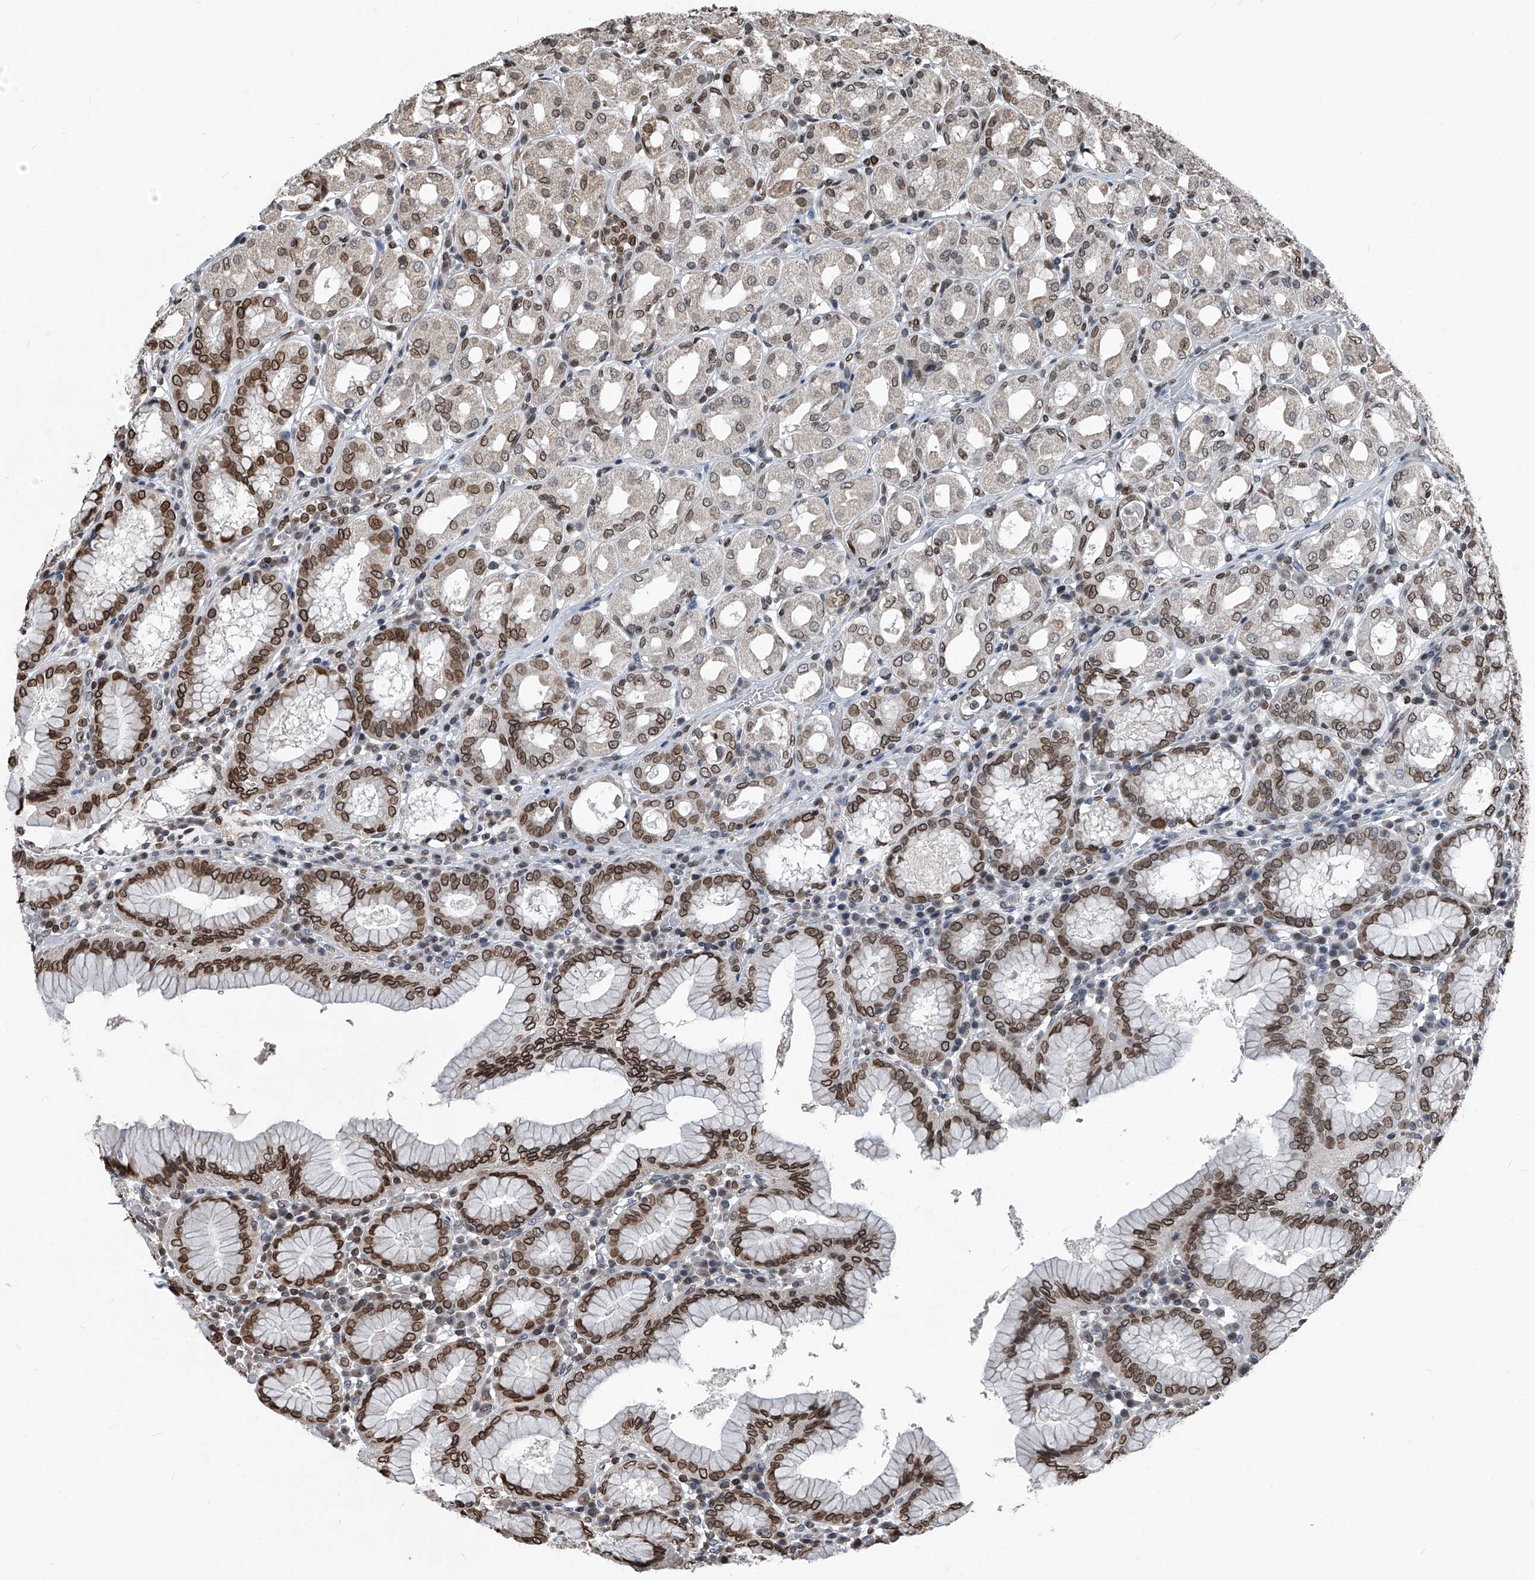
{"staining": {"intensity": "moderate", "quantity": "25%-75%", "location": "cytoplasmic/membranous,nuclear"}, "tissue": "stomach", "cell_type": "Glandular cells", "image_type": "normal", "snomed": [{"axis": "morphology", "description": "Normal tissue, NOS"}, {"axis": "topography", "description": "Stomach"}, {"axis": "topography", "description": "Stomach, lower"}], "caption": "Stomach stained with a brown dye exhibits moderate cytoplasmic/membranous,nuclear positive staining in approximately 25%-75% of glandular cells.", "gene": "PHF20", "patient": {"sex": "female", "age": 56}}